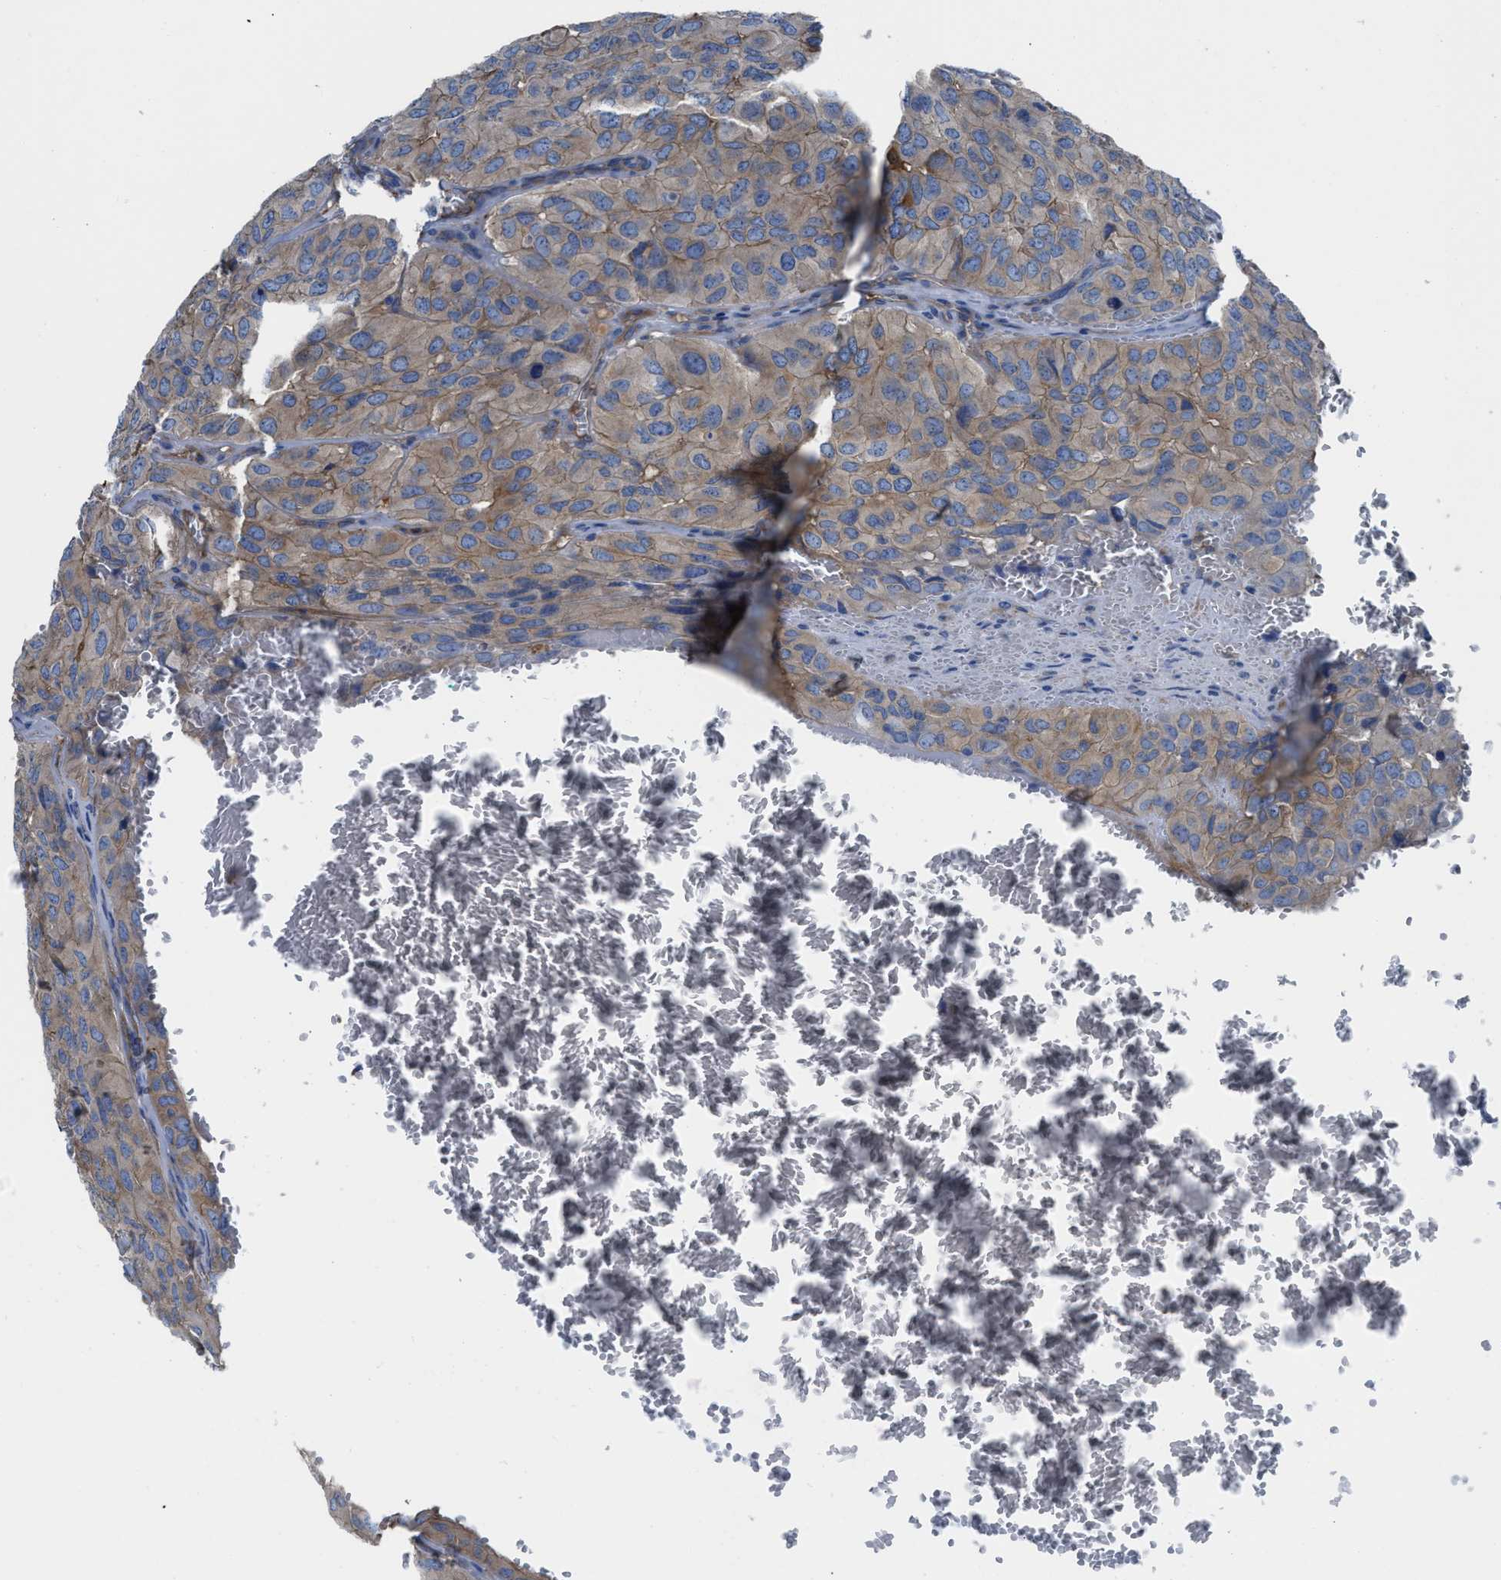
{"staining": {"intensity": "weak", "quantity": ">75%", "location": "cytoplasmic/membranous"}, "tissue": "head and neck cancer", "cell_type": "Tumor cells", "image_type": "cancer", "snomed": [{"axis": "morphology", "description": "Adenocarcinoma, NOS"}, {"axis": "topography", "description": "Salivary gland, NOS"}, {"axis": "topography", "description": "Head-Neck"}], "caption": "DAB immunohistochemical staining of adenocarcinoma (head and neck) shows weak cytoplasmic/membranous protein expression in approximately >75% of tumor cells. (DAB IHC with brightfield microscopy, high magnification).", "gene": "TRIOBP", "patient": {"sex": "female", "age": 76}}